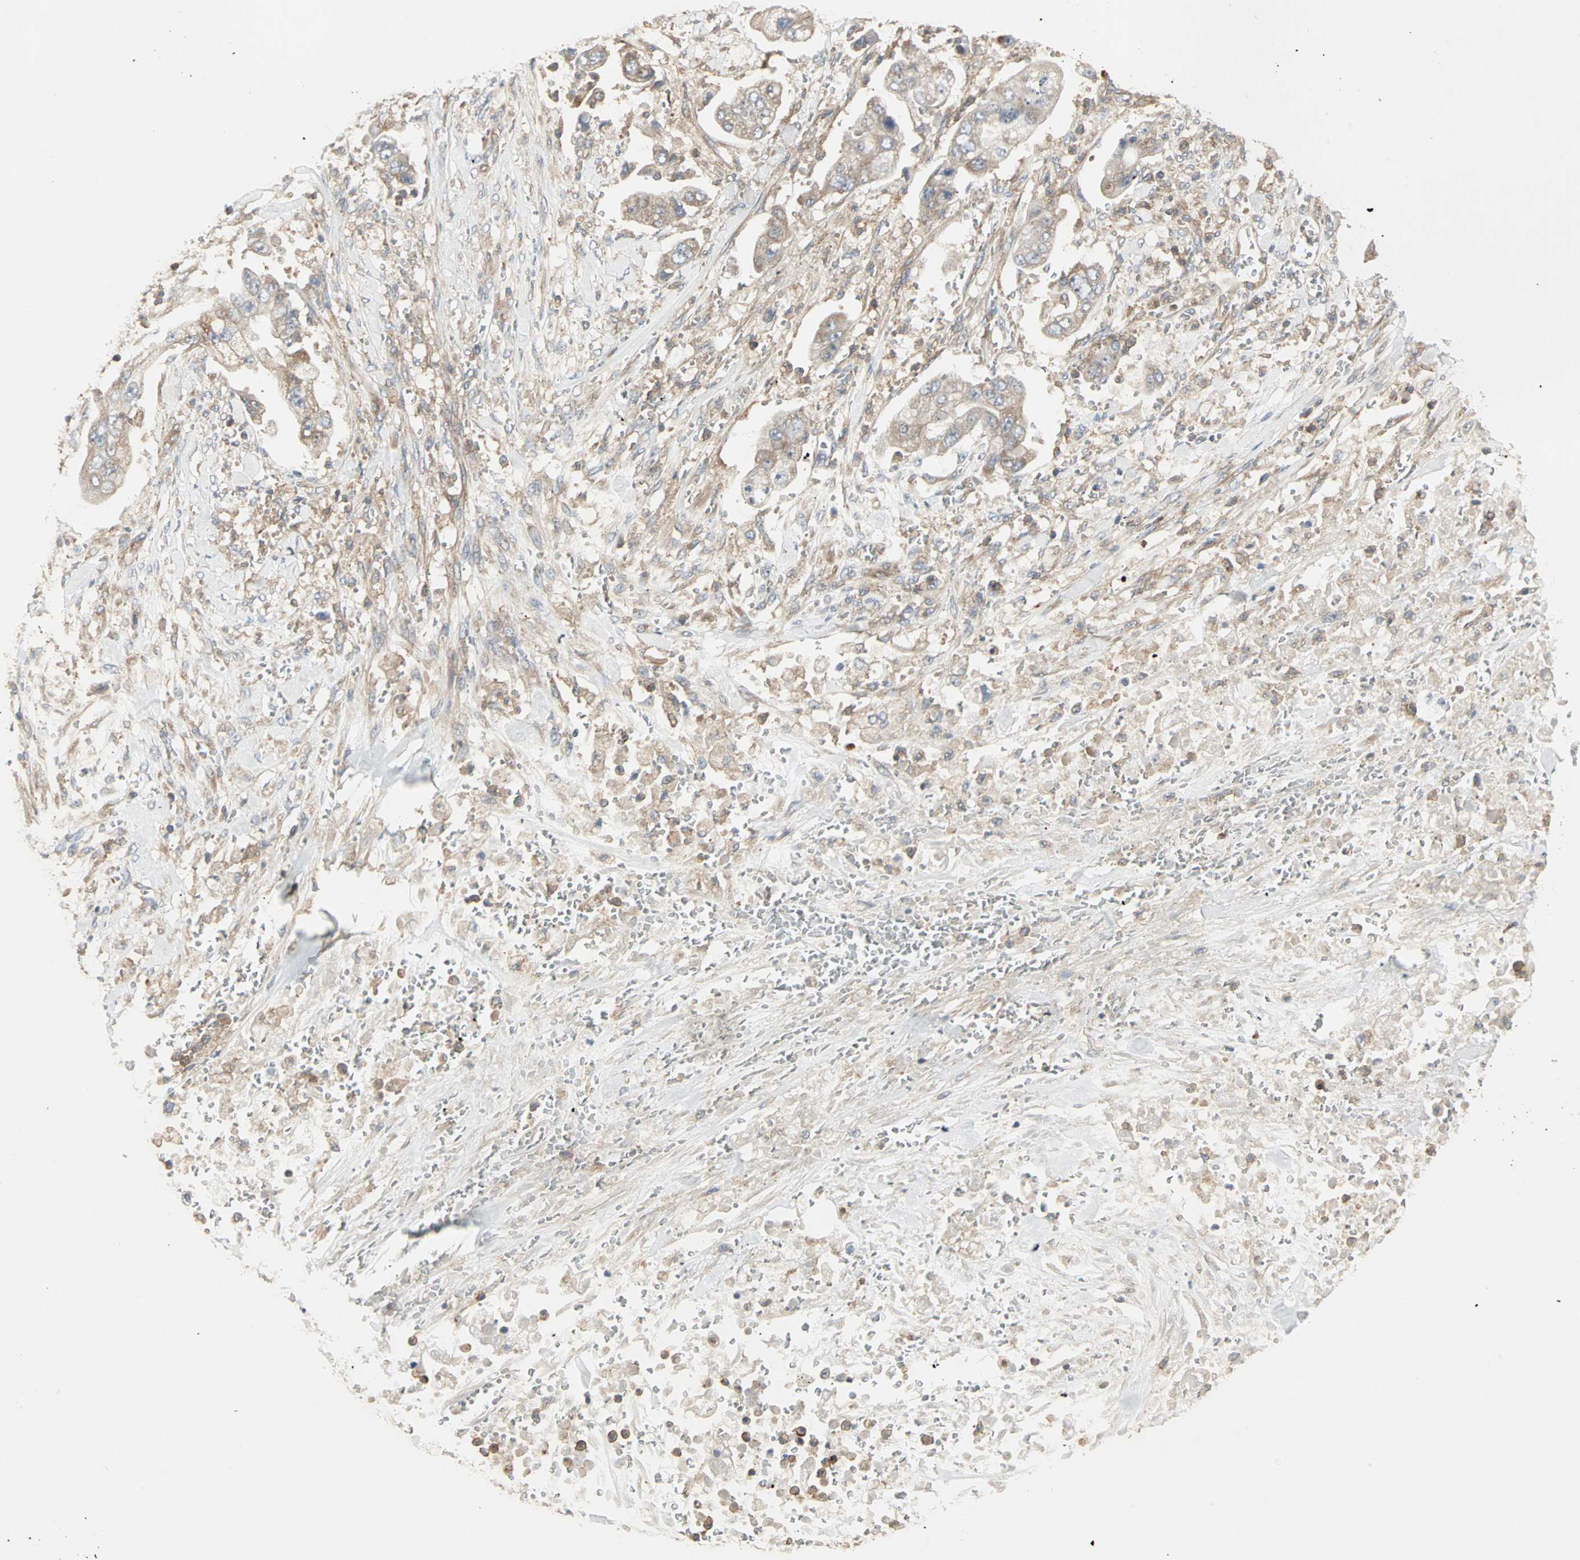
{"staining": {"intensity": "weak", "quantity": ">75%", "location": "cytoplasmic/membranous"}, "tissue": "stomach cancer", "cell_type": "Tumor cells", "image_type": "cancer", "snomed": [{"axis": "morphology", "description": "Adenocarcinoma, NOS"}, {"axis": "topography", "description": "Stomach"}], "caption": "Immunohistochemical staining of adenocarcinoma (stomach) exhibits weak cytoplasmic/membranous protein expression in about >75% of tumor cells.", "gene": "GNAI2", "patient": {"sex": "male", "age": 62}}